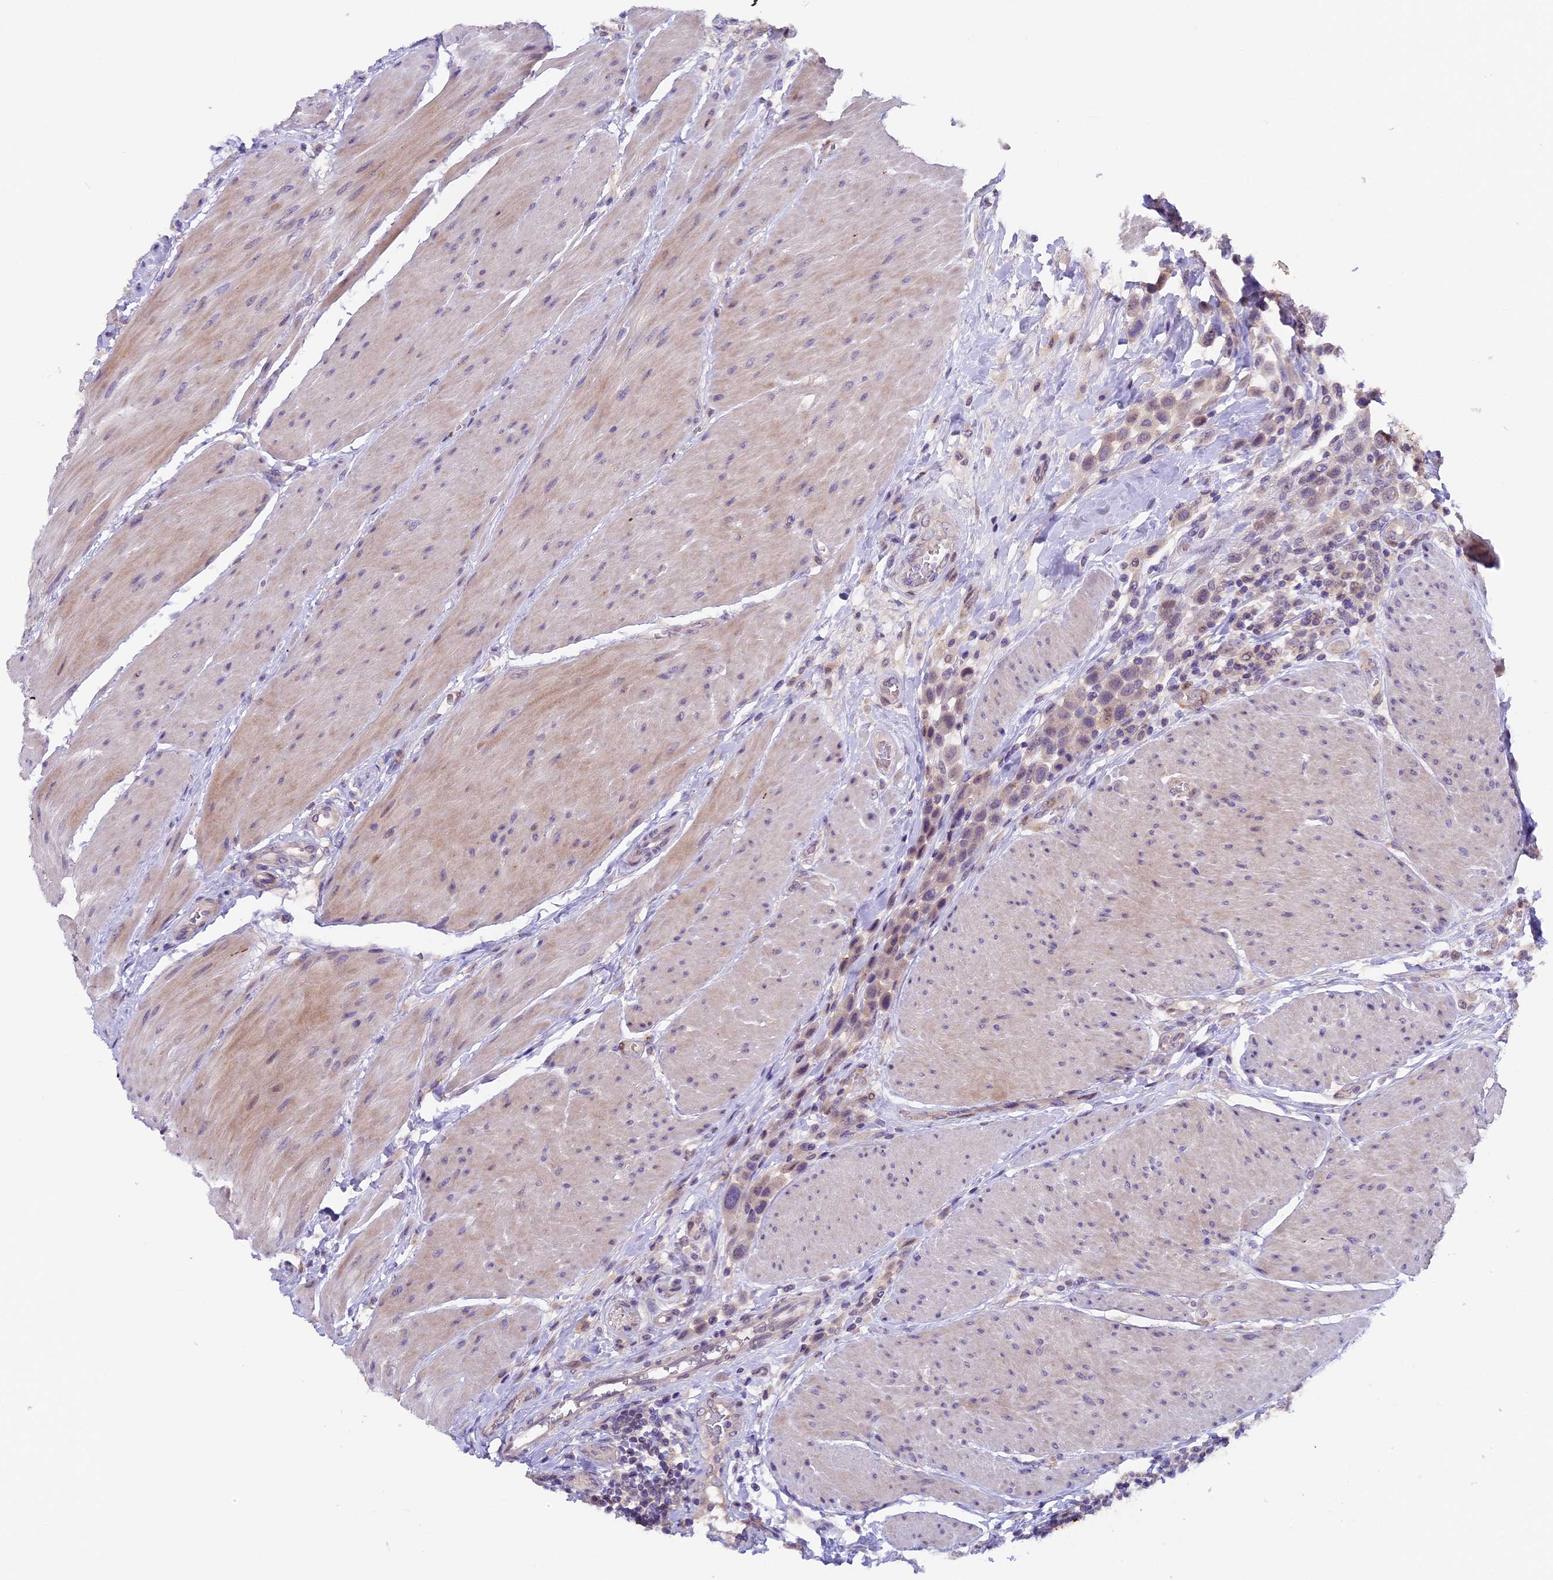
{"staining": {"intensity": "negative", "quantity": "none", "location": "none"}, "tissue": "urothelial cancer", "cell_type": "Tumor cells", "image_type": "cancer", "snomed": [{"axis": "morphology", "description": "Urothelial carcinoma, High grade"}, {"axis": "topography", "description": "Urinary bladder"}], "caption": "This is an immunohistochemistry (IHC) photomicrograph of human urothelial carcinoma (high-grade). There is no staining in tumor cells.", "gene": "NCK2", "patient": {"sex": "male", "age": 50}}